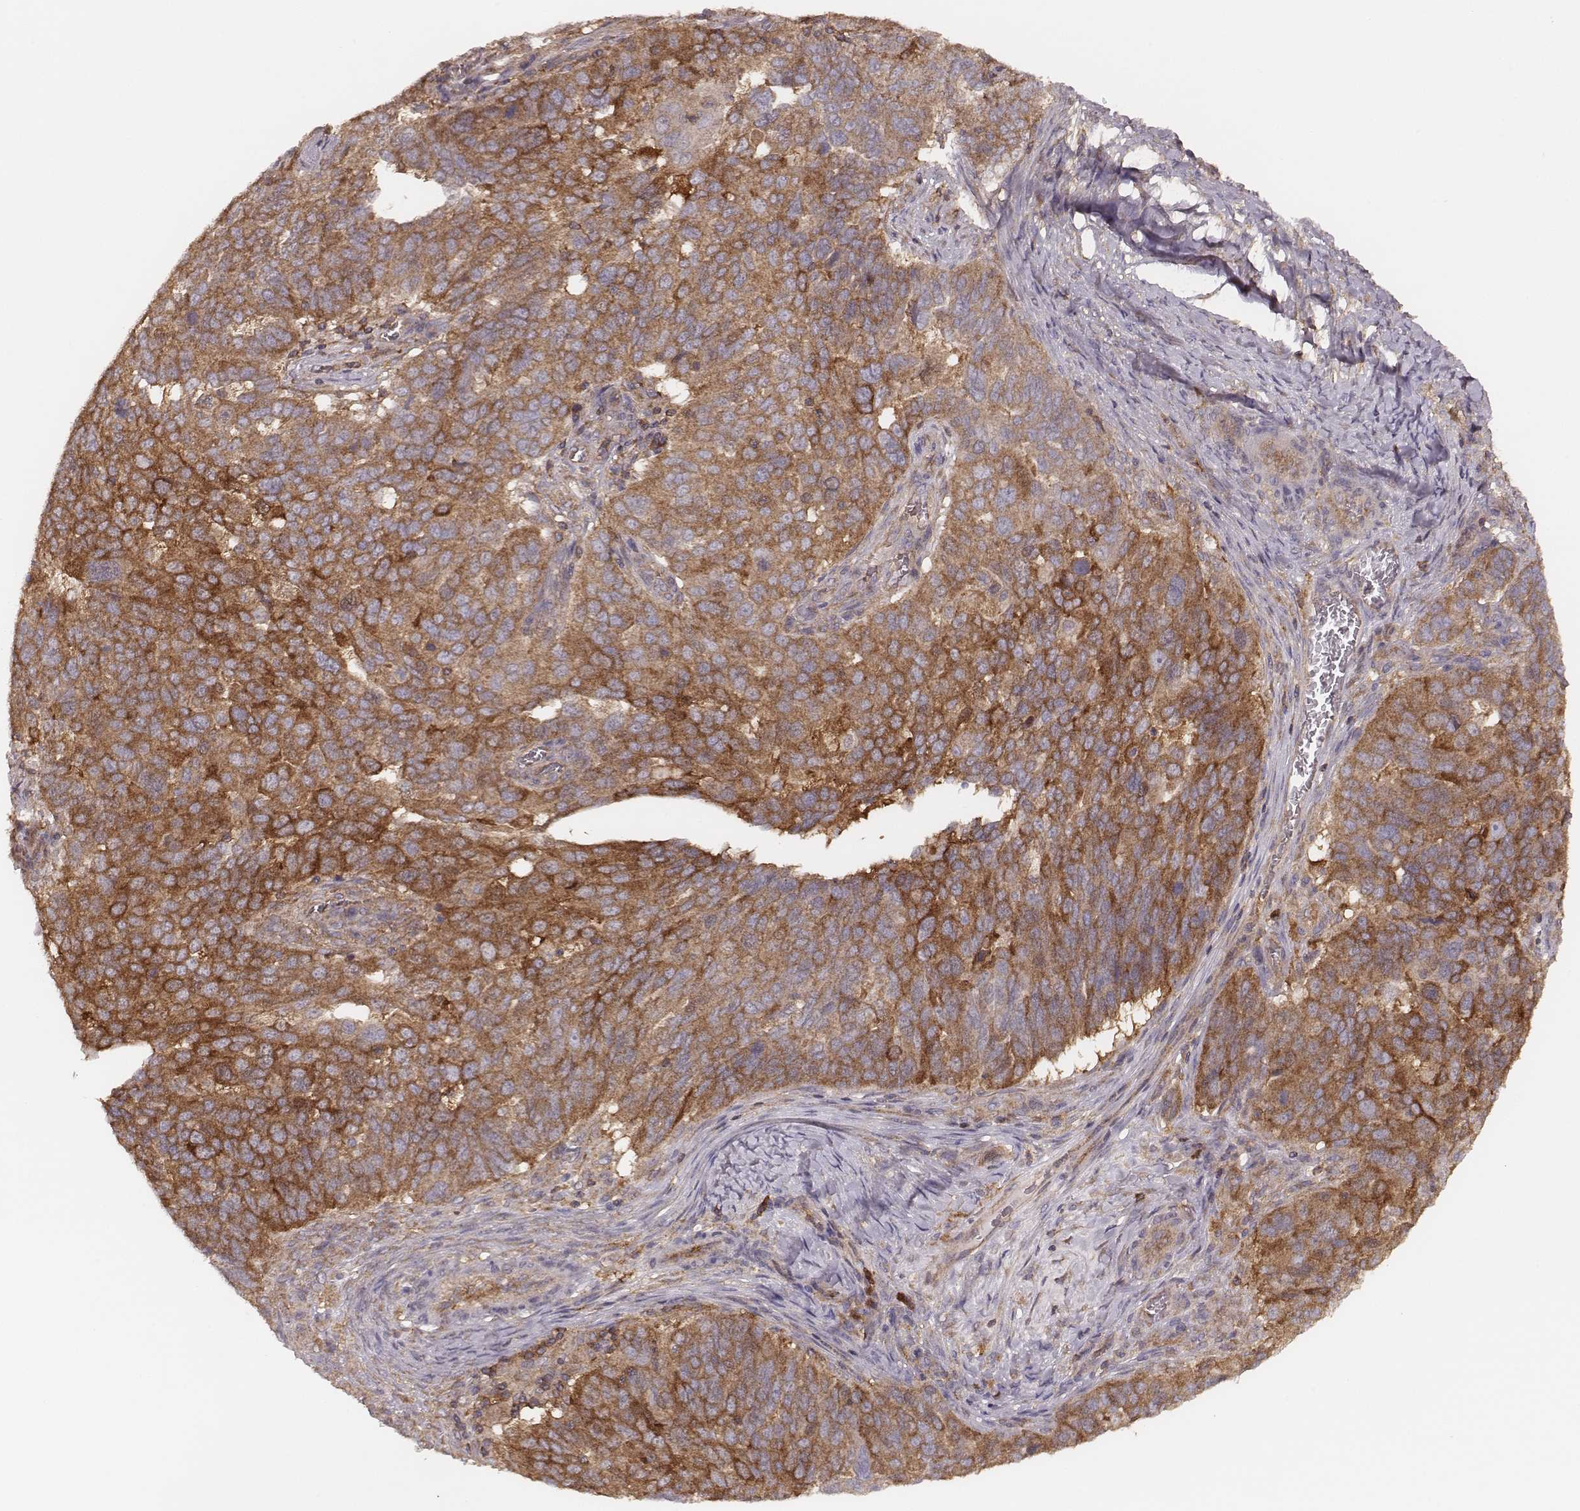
{"staining": {"intensity": "strong", "quantity": ">75%", "location": "cytoplasmic/membranous"}, "tissue": "ovarian cancer", "cell_type": "Tumor cells", "image_type": "cancer", "snomed": [{"axis": "morphology", "description": "Carcinoma, endometroid"}, {"axis": "topography", "description": "Soft tissue"}, {"axis": "topography", "description": "Ovary"}], "caption": "Immunohistochemical staining of ovarian cancer (endometroid carcinoma) demonstrates strong cytoplasmic/membranous protein positivity in about >75% of tumor cells.", "gene": "CARS1", "patient": {"sex": "female", "age": 52}}